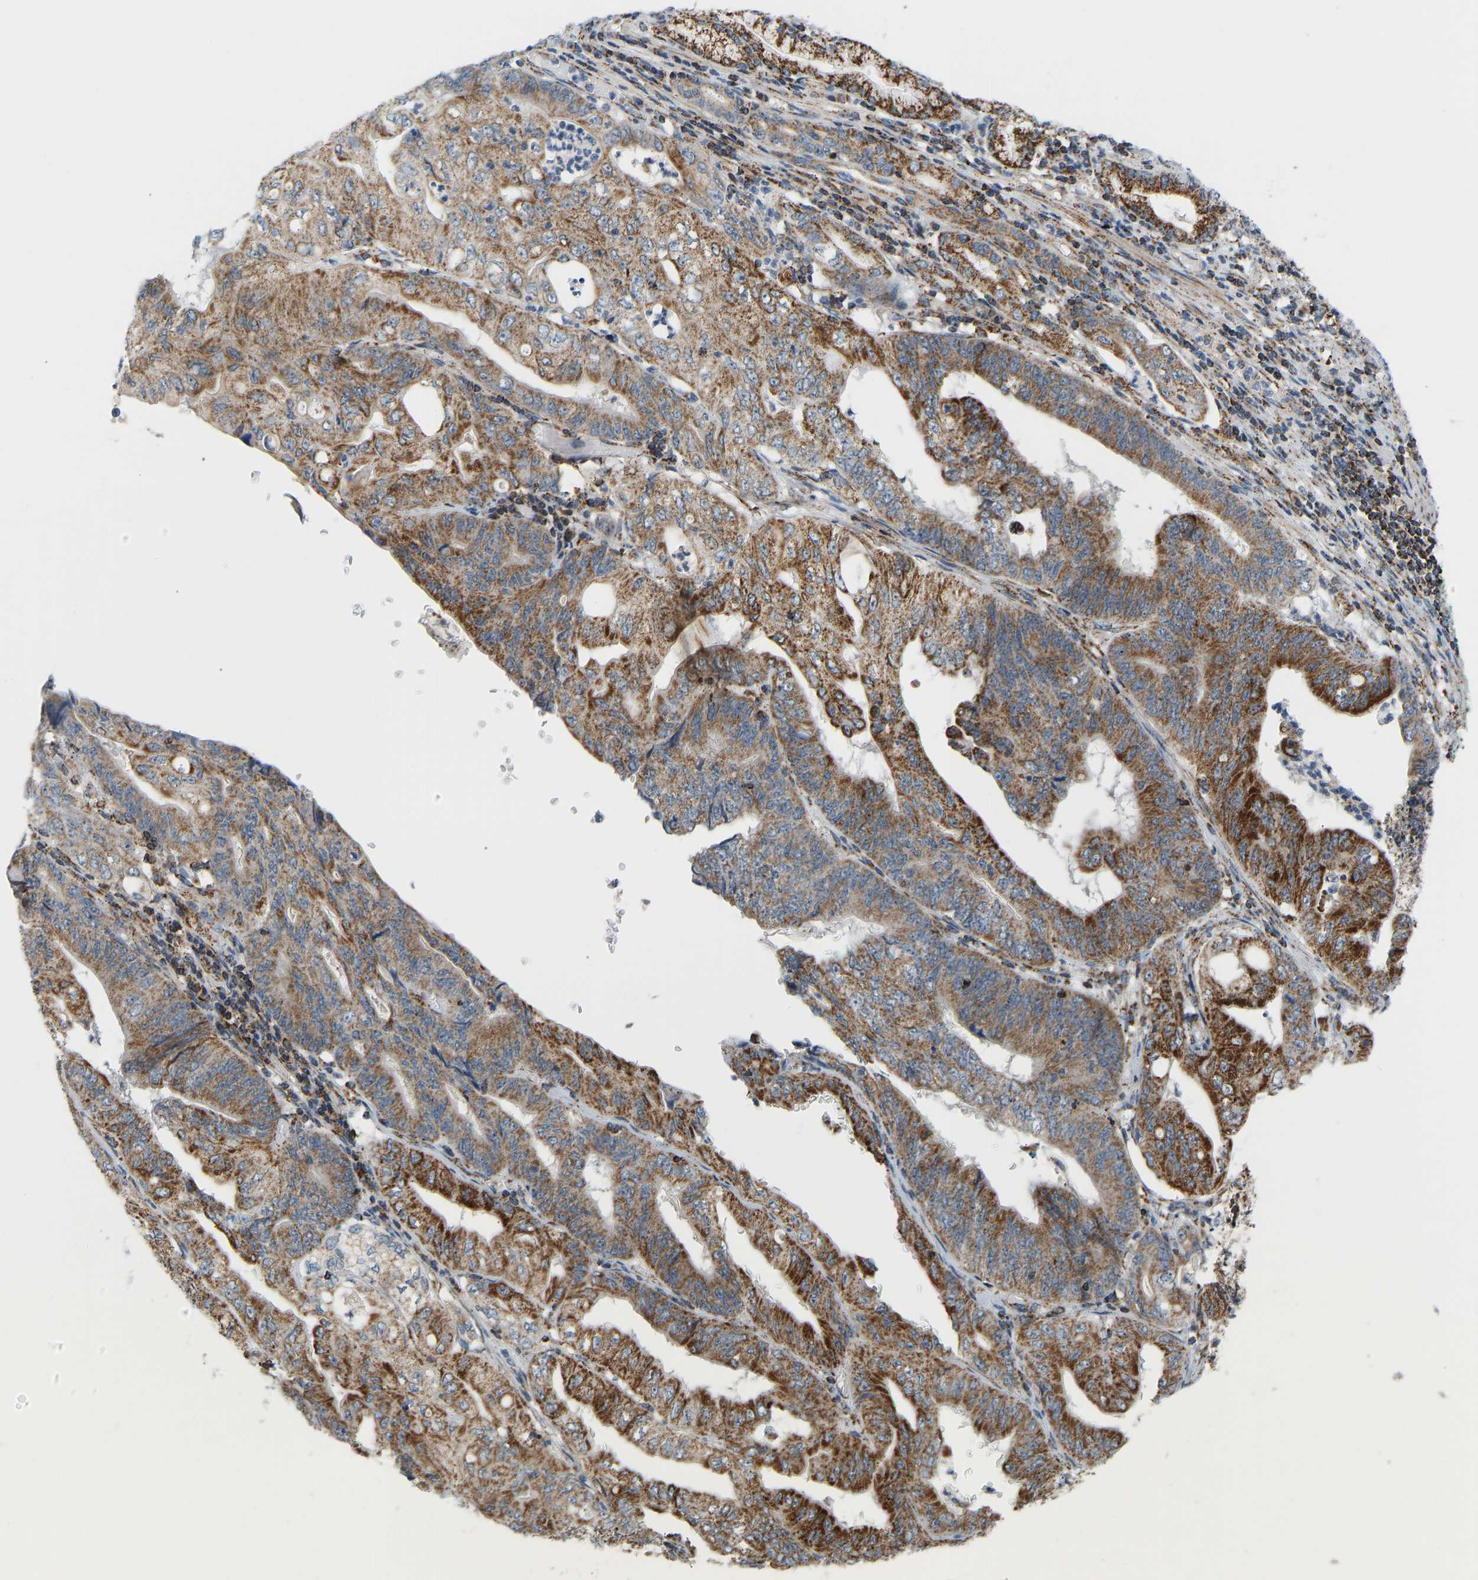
{"staining": {"intensity": "strong", "quantity": ">75%", "location": "cytoplasmic/membranous"}, "tissue": "stomach cancer", "cell_type": "Tumor cells", "image_type": "cancer", "snomed": [{"axis": "morphology", "description": "Adenocarcinoma, NOS"}, {"axis": "topography", "description": "Stomach"}], "caption": "This is a histology image of immunohistochemistry (IHC) staining of stomach adenocarcinoma, which shows strong positivity in the cytoplasmic/membranous of tumor cells.", "gene": "GPSM2", "patient": {"sex": "female", "age": 73}}